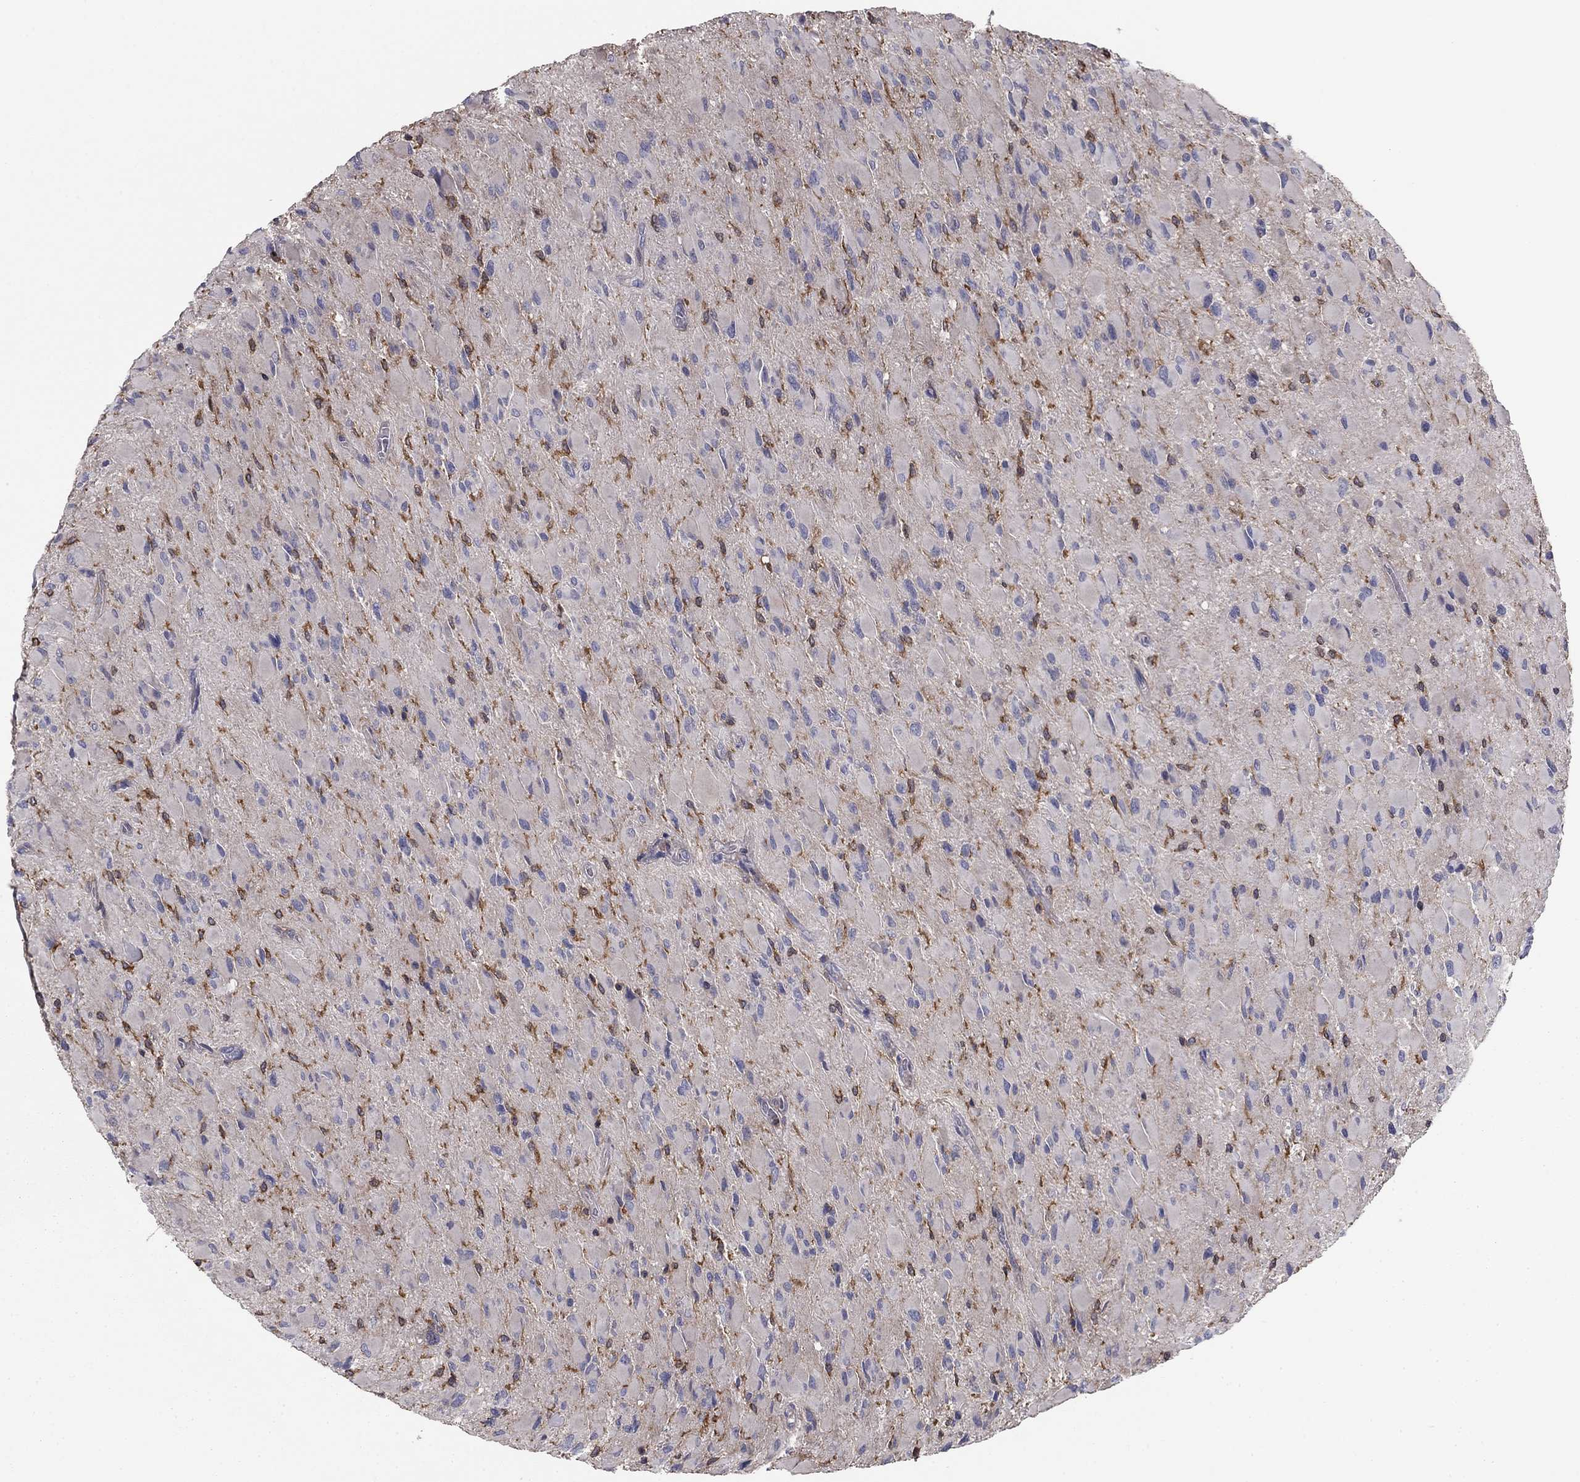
{"staining": {"intensity": "negative", "quantity": "none", "location": "none"}, "tissue": "glioma", "cell_type": "Tumor cells", "image_type": "cancer", "snomed": [{"axis": "morphology", "description": "Glioma, malignant, High grade"}, {"axis": "topography", "description": "Cerebral cortex"}], "caption": "Tumor cells are negative for brown protein staining in glioma.", "gene": "PLCB2", "patient": {"sex": "female", "age": 36}}